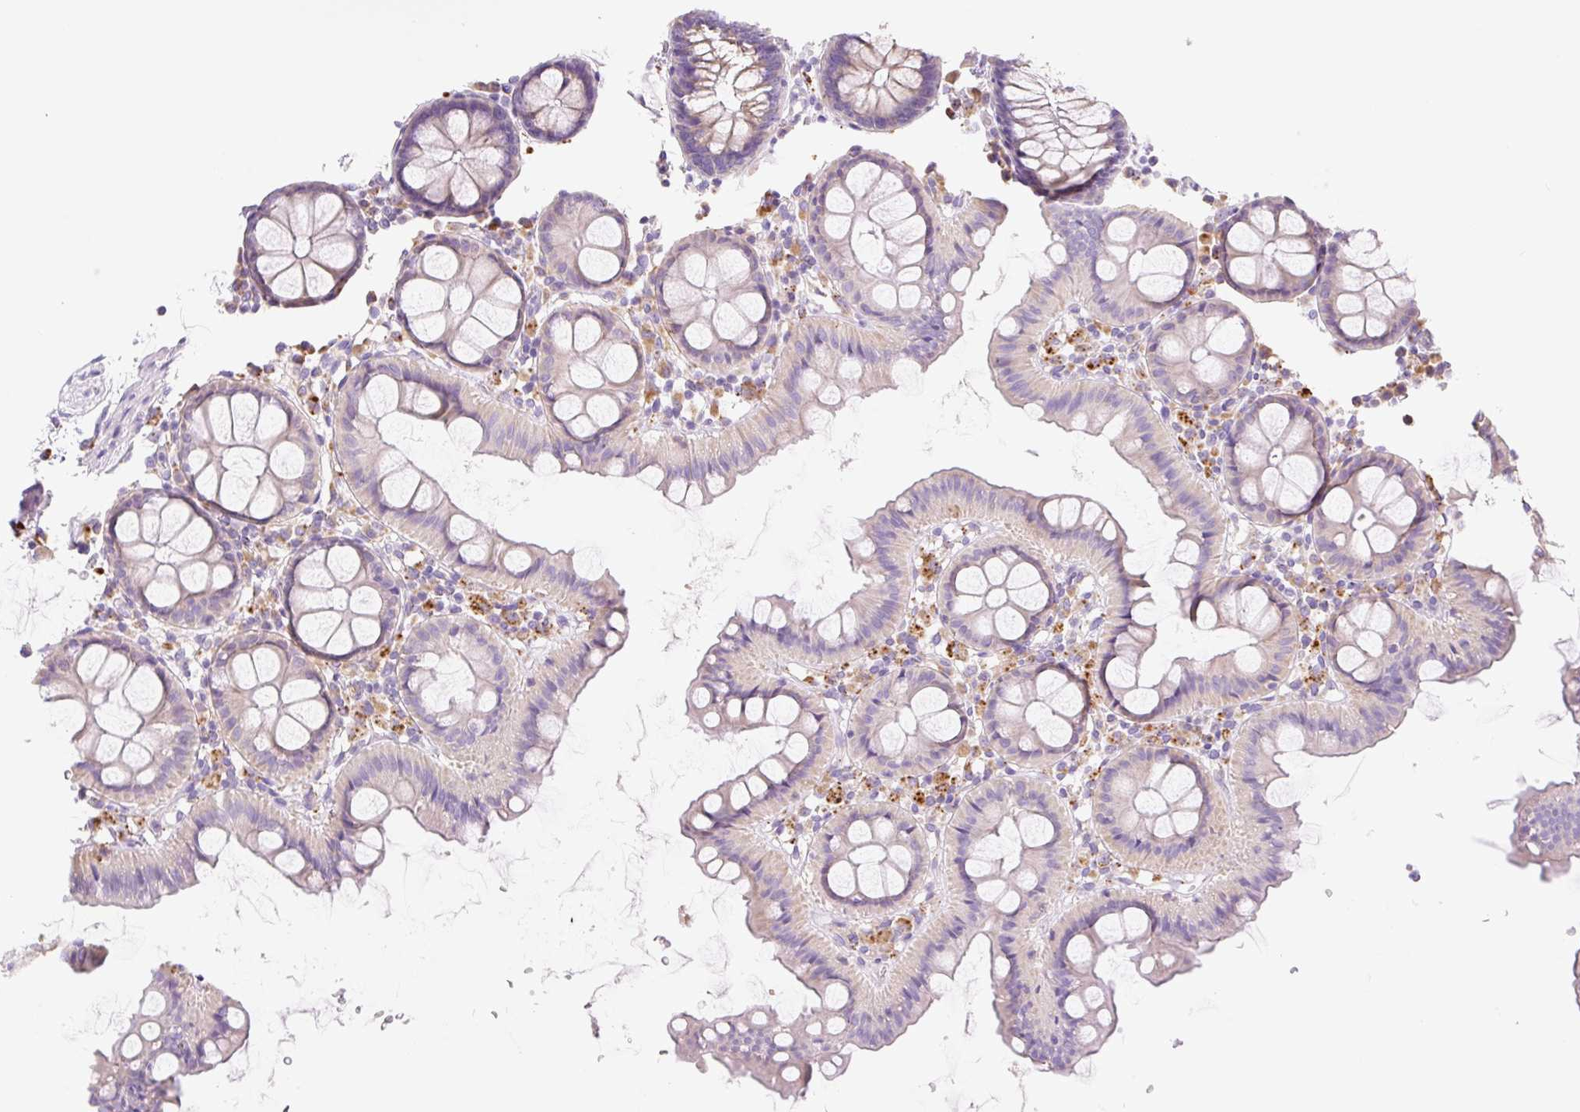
{"staining": {"intensity": "negative", "quantity": "none", "location": "none"}, "tissue": "colon", "cell_type": "Endothelial cells", "image_type": "normal", "snomed": [{"axis": "morphology", "description": "Normal tissue, NOS"}, {"axis": "topography", "description": "Colon"}], "caption": "This image is of normal colon stained with IHC to label a protein in brown with the nuclei are counter-stained blue. There is no expression in endothelial cells.", "gene": "CLEC3A", "patient": {"sex": "male", "age": 75}}